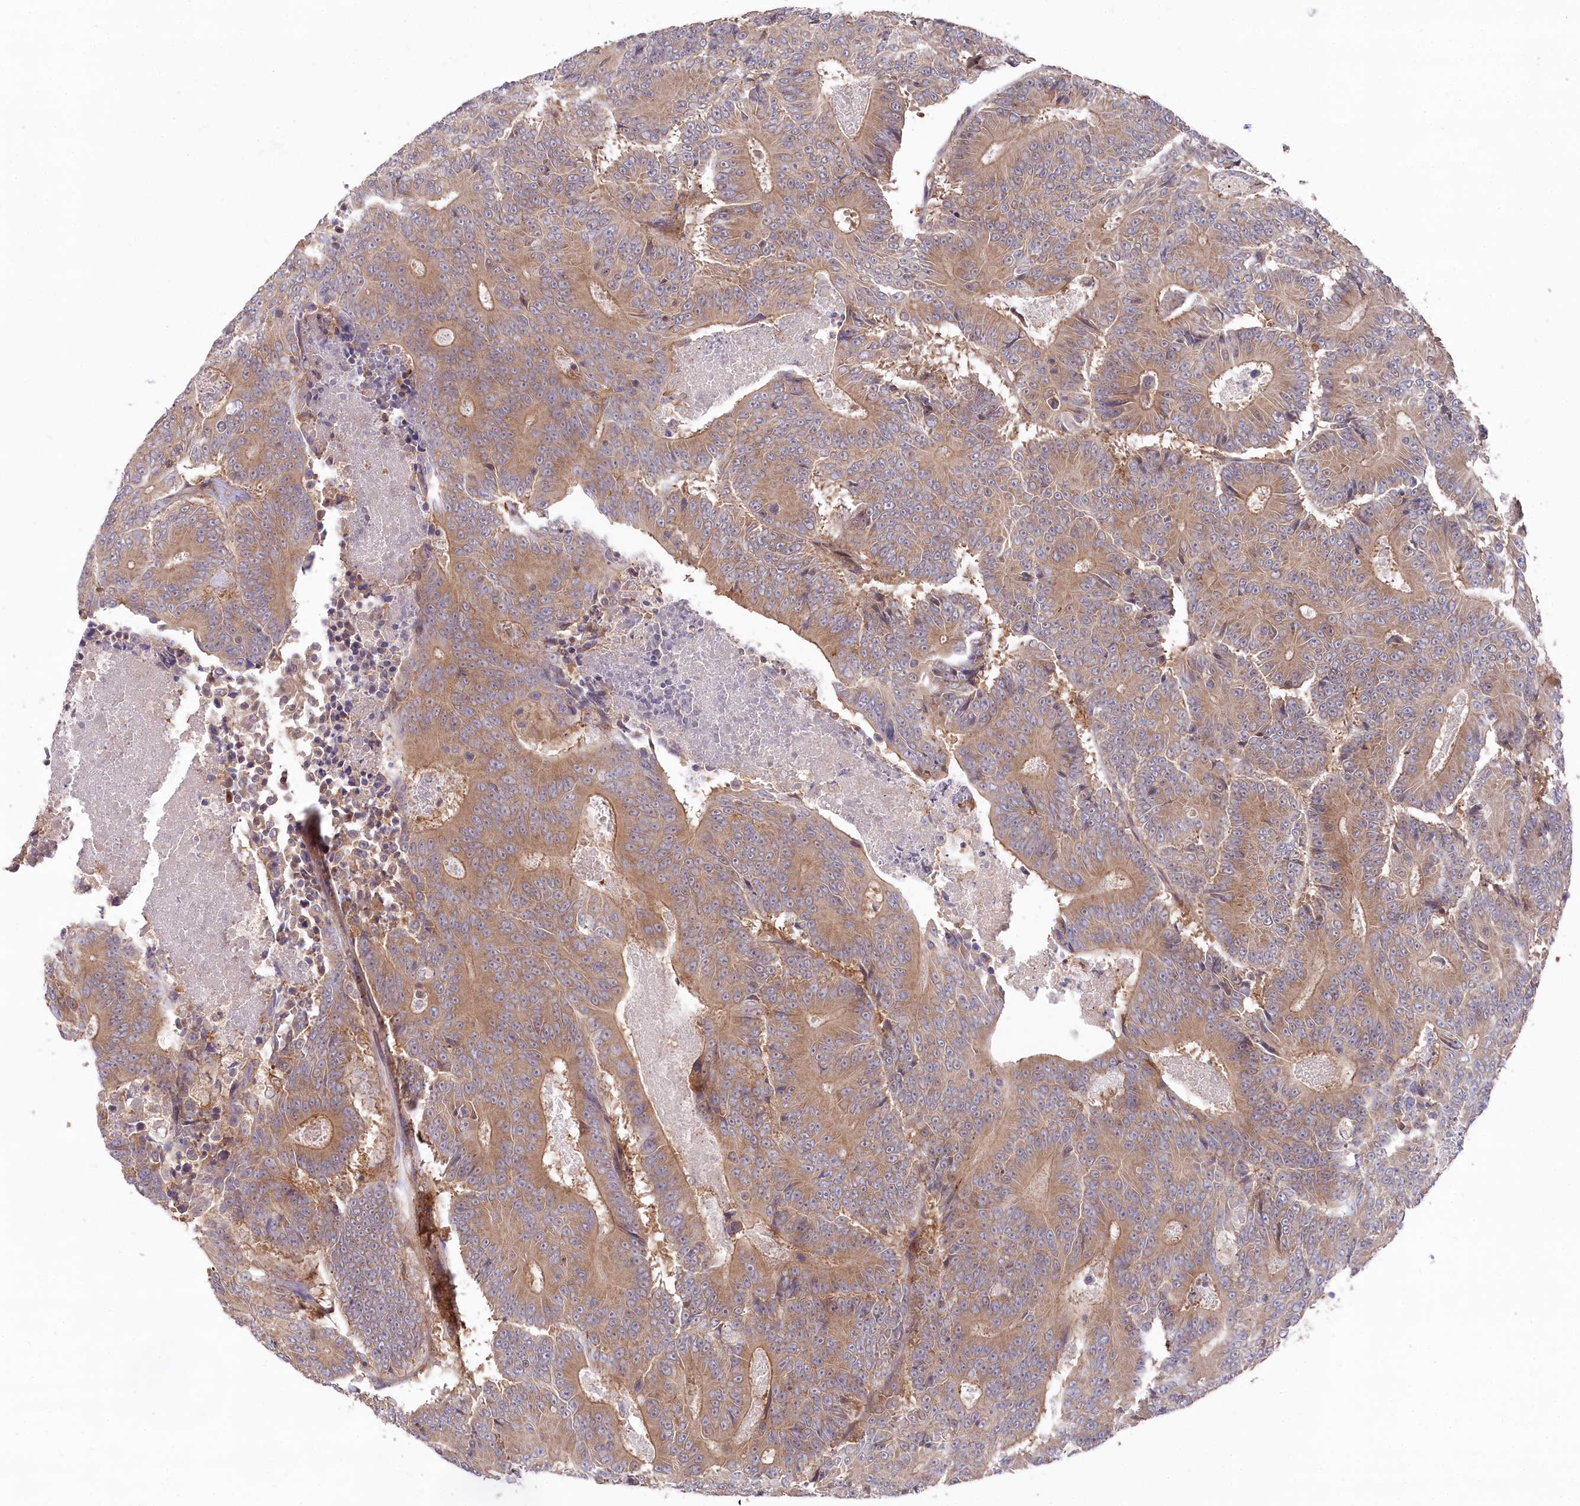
{"staining": {"intensity": "moderate", "quantity": ">75%", "location": "cytoplasmic/membranous"}, "tissue": "colorectal cancer", "cell_type": "Tumor cells", "image_type": "cancer", "snomed": [{"axis": "morphology", "description": "Adenocarcinoma, NOS"}, {"axis": "topography", "description": "Colon"}], "caption": "This photomicrograph reveals immunohistochemistry (IHC) staining of human colorectal adenocarcinoma, with medium moderate cytoplasmic/membranous expression in approximately >75% of tumor cells.", "gene": "PPP1R21", "patient": {"sex": "male", "age": 83}}